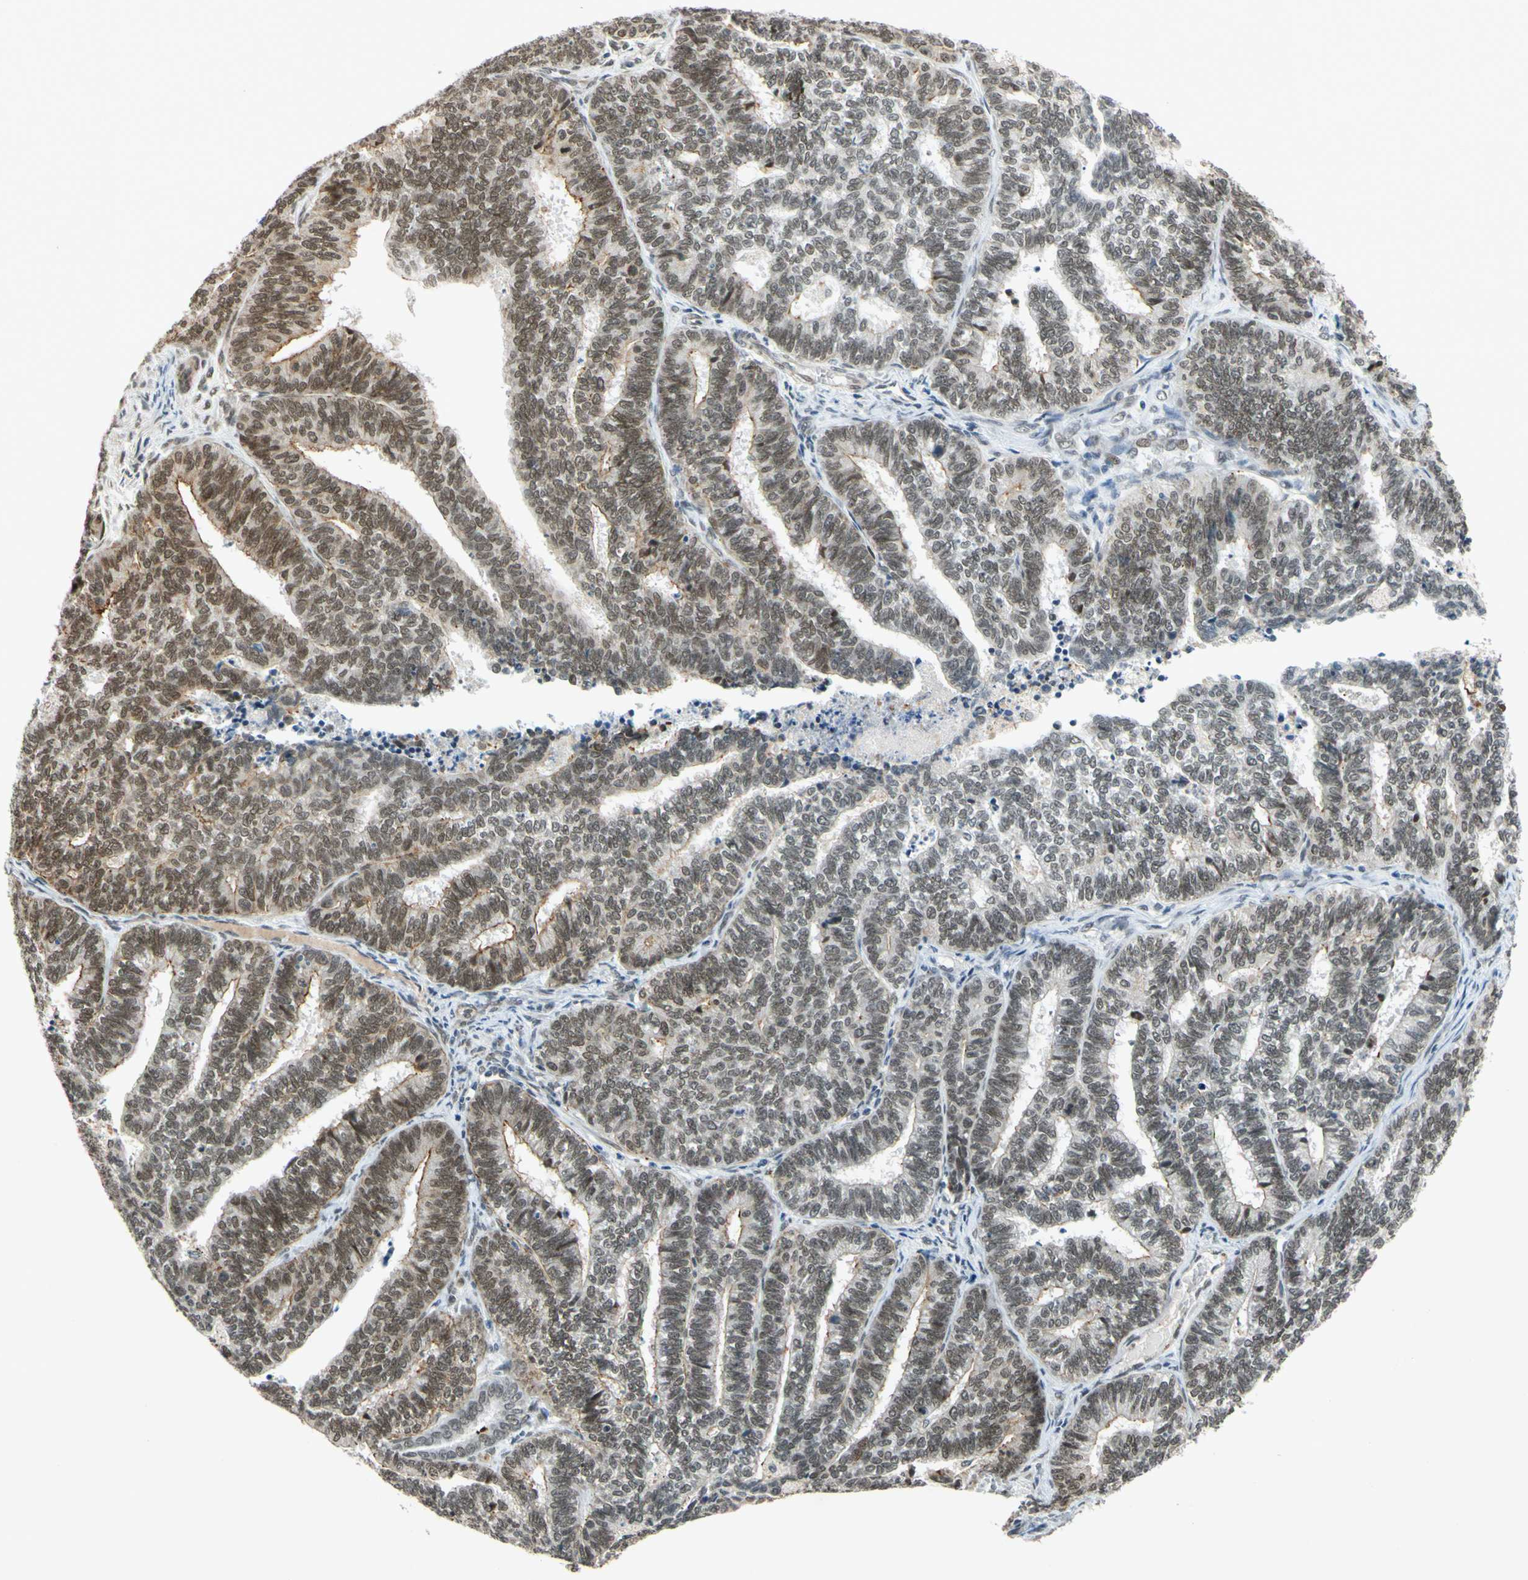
{"staining": {"intensity": "moderate", "quantity": ">75%", "location": "cytoplasmic/membranous,nuclear"}, "tissue": "endometrial cancer", "cell_type": "Tumor cells", "image_type": "cancer", "snomed": [{"axis": "morphology", "description": "Adenocarcinoma, NOS"}, {"axis": "topography", "description": "Endometrium"}], "caption": "High-magnification brightfield microscopy of endometrial cancer (adenocarcinoma) stained with DAB (3,3'-diaminobenzidine) (brown) and counterstained with hematoxylin (blue). tumor cells exhibit moderate cytoplasmic/membranous and nuclear expression is identified in approximately>75% of cells. The protein of interest is stained brown, and the nuclei are stained in blue (DAB IHC with brightfield microscopy, high magnification).", "gene": "POGZ", "patient": {"sex": "female", "age": 70}}